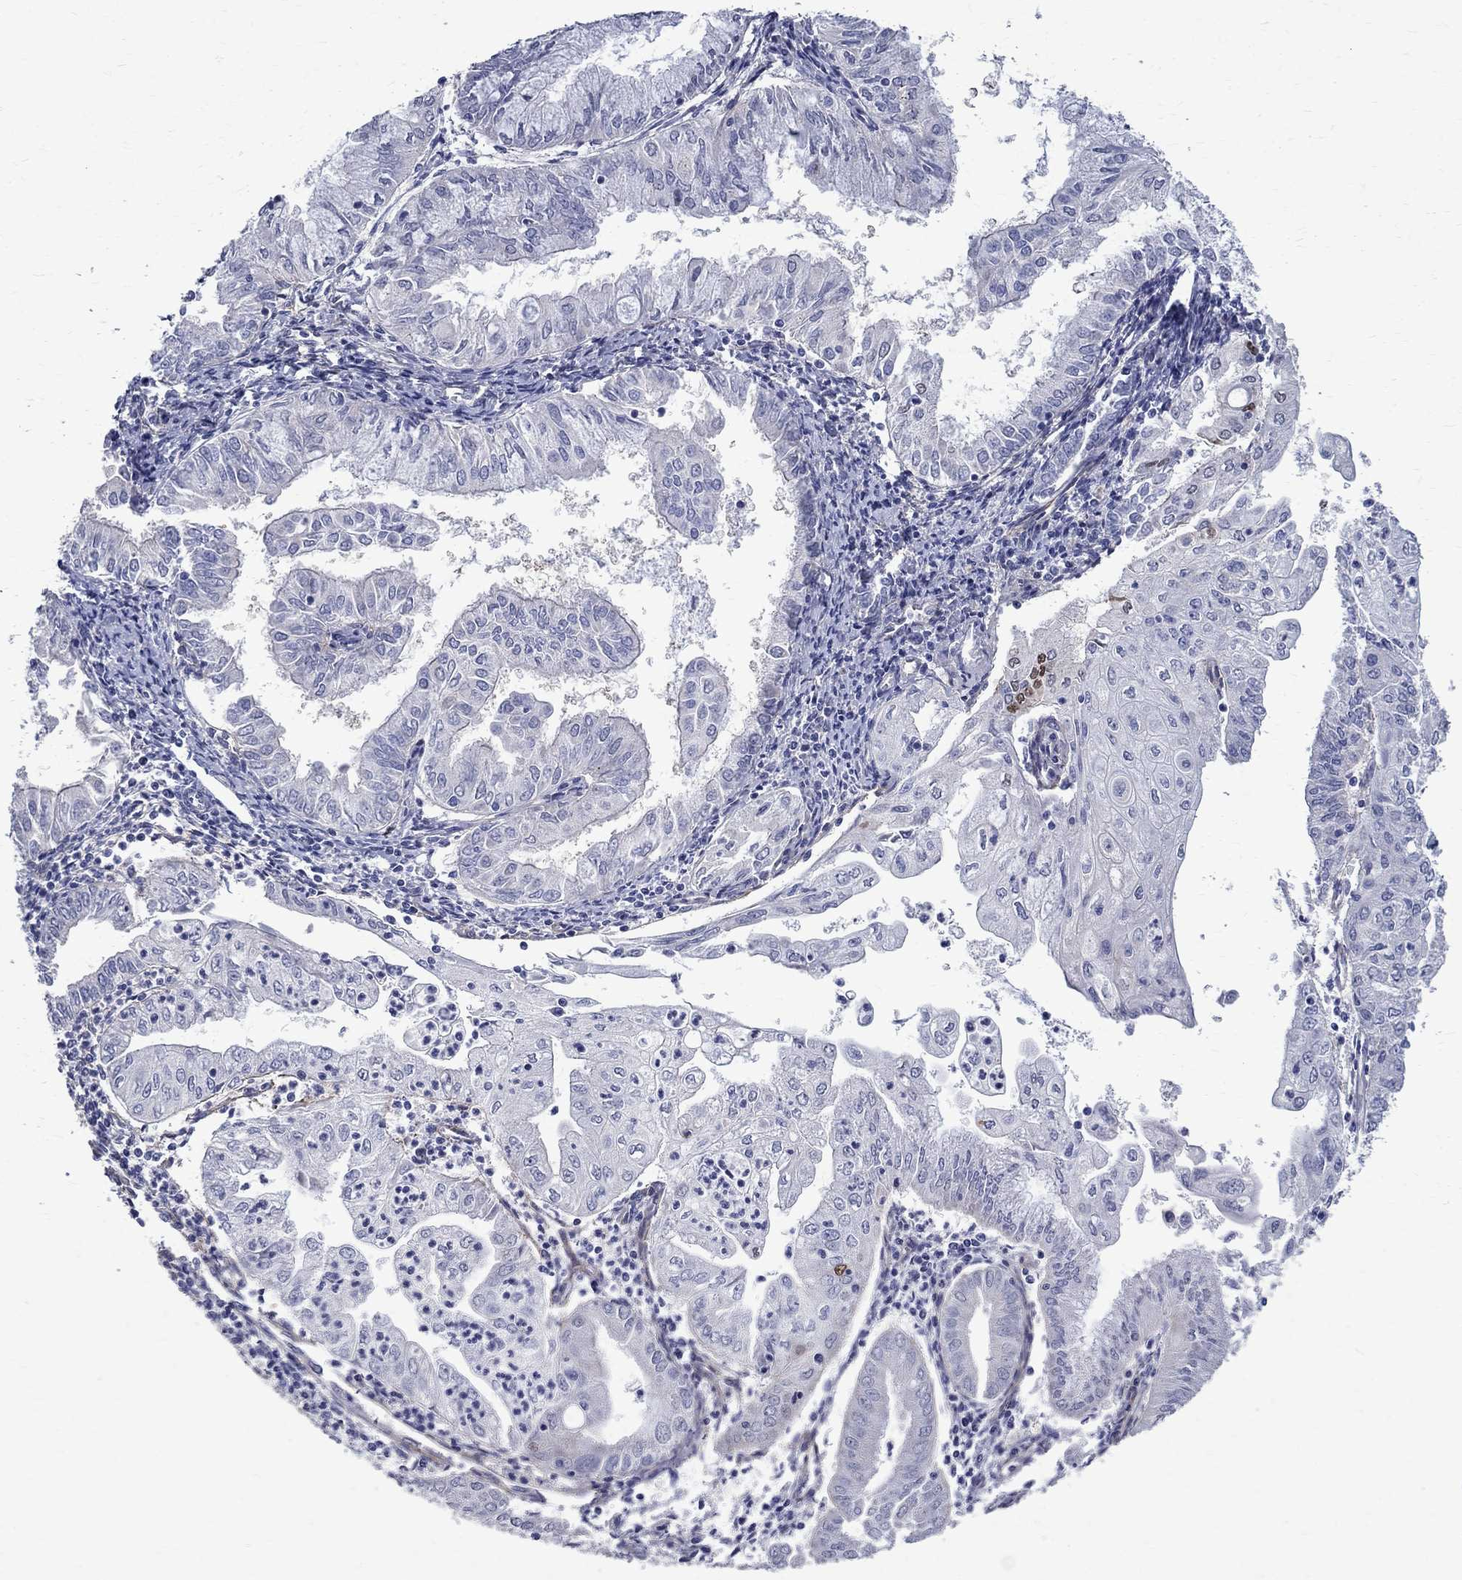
{"staining": {"intensity": "negative", "quantity": "none", "location": "none"}, "tissue": "endometrial cancer", "cell_type": "Tumor cells", "image_type": "cancer", "snomed": [{"axis": "morphology", "description": "Adenocarcinoma, NOS"}, {"axis": "topography", "description": "Endometrium"}], "caption": "IHC photomicrograph of neoplastic tissue: endometrial cancer stained with DAB (3,3'-diaminobenzidine) reveals no significant protein expression in tumor cells.", "gene": "ANXA10", "patient": {"sex": "female", "age": 56}}